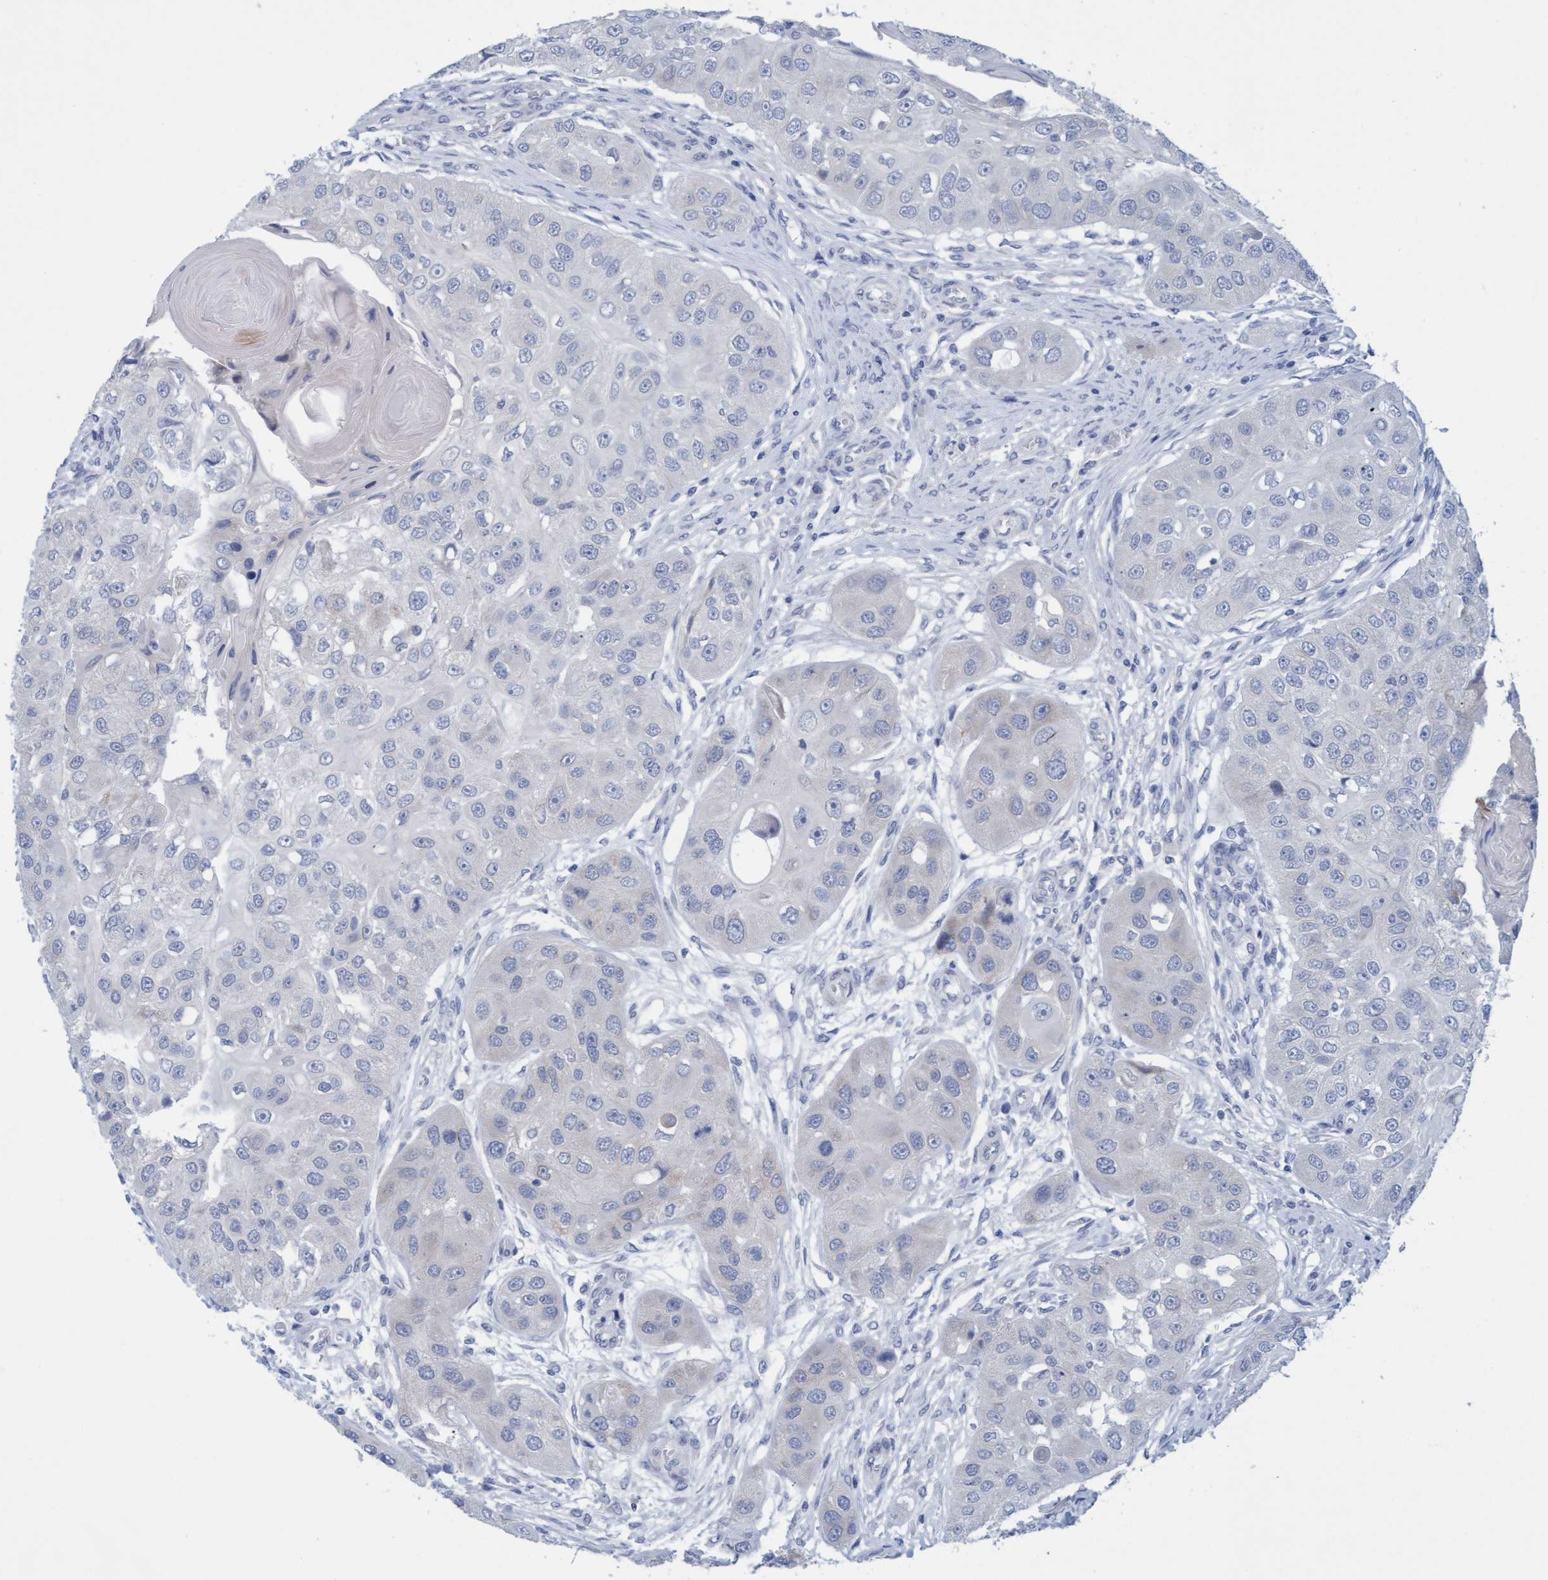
{"staining": {"intensity": "negative", "quantity": "none", "location": "none"}, "tissue": "head and neck cancer", "cell_type": "Tumor cells", "image_type": "cancer", "snomed": [{"axis": "morphology", "description": "Normal tissue, NOS"}, {"axis": "morphology", "description": "Squamous cell carcinoma, NOS"}, {"axis": "topography", "description": "Skeletal muscle"}, {"axis": "topography", "description": "Head-Neck"}], "caption": "High power microscopy photomicrograph of an IHC photomicrograph of head and neck cancer, revealing no significant staining in tumor cells.", "gene": "SSTR3", "patient": {"sex": "male", "age": 51}}